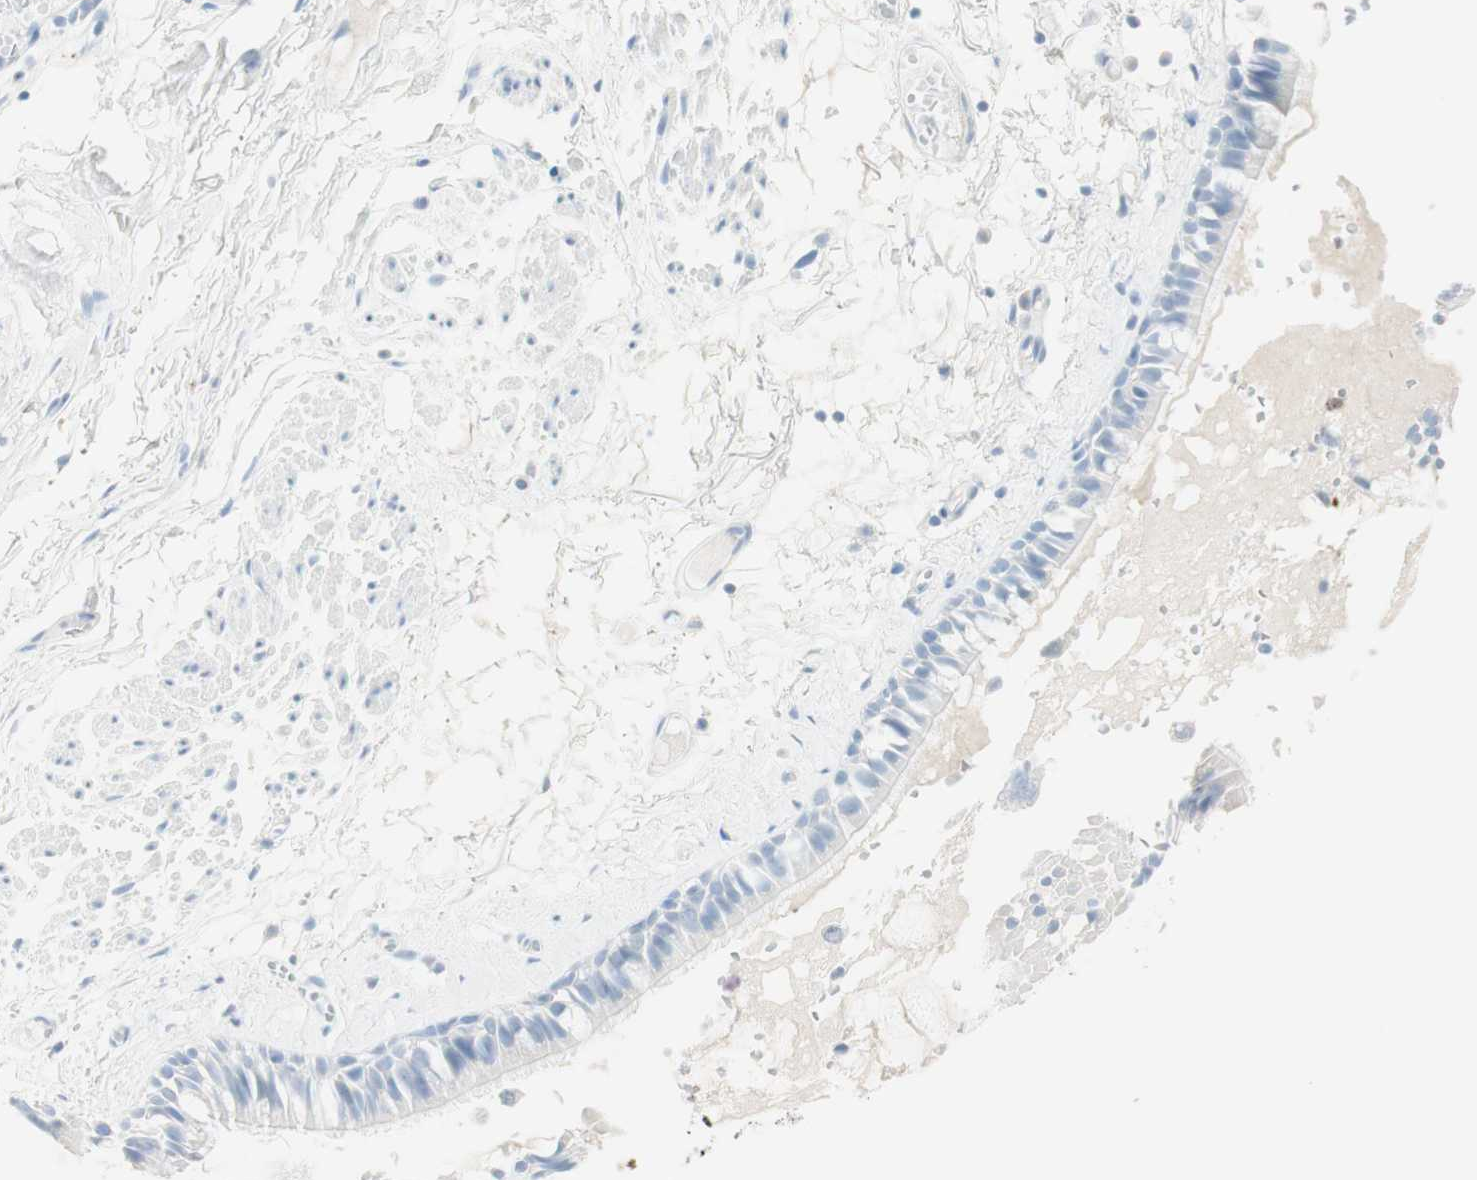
{"staining": {"intensity": "negative", "quantity": "none", "location": "none"}, "tissue": "bronchus", "cell_type": "Respiratory epithelial cells", "image_type": "normal", "snomed": [{"axis": "morphology", "description": "Normal tissue, NOS"}, {"axis": "morphology", "description": "Inflammation, NOS"}, {"axis": "topography", "description": "Cartilage tissue"}, {"axis": "topography", "description": "Lung"}], "caption": "Protein analysis of unremarkable bronchus reveals no significant staining in respiratory epithelial cells.", "gene": "NAPSA", "patient": {"sex": "male", "age": 71}}